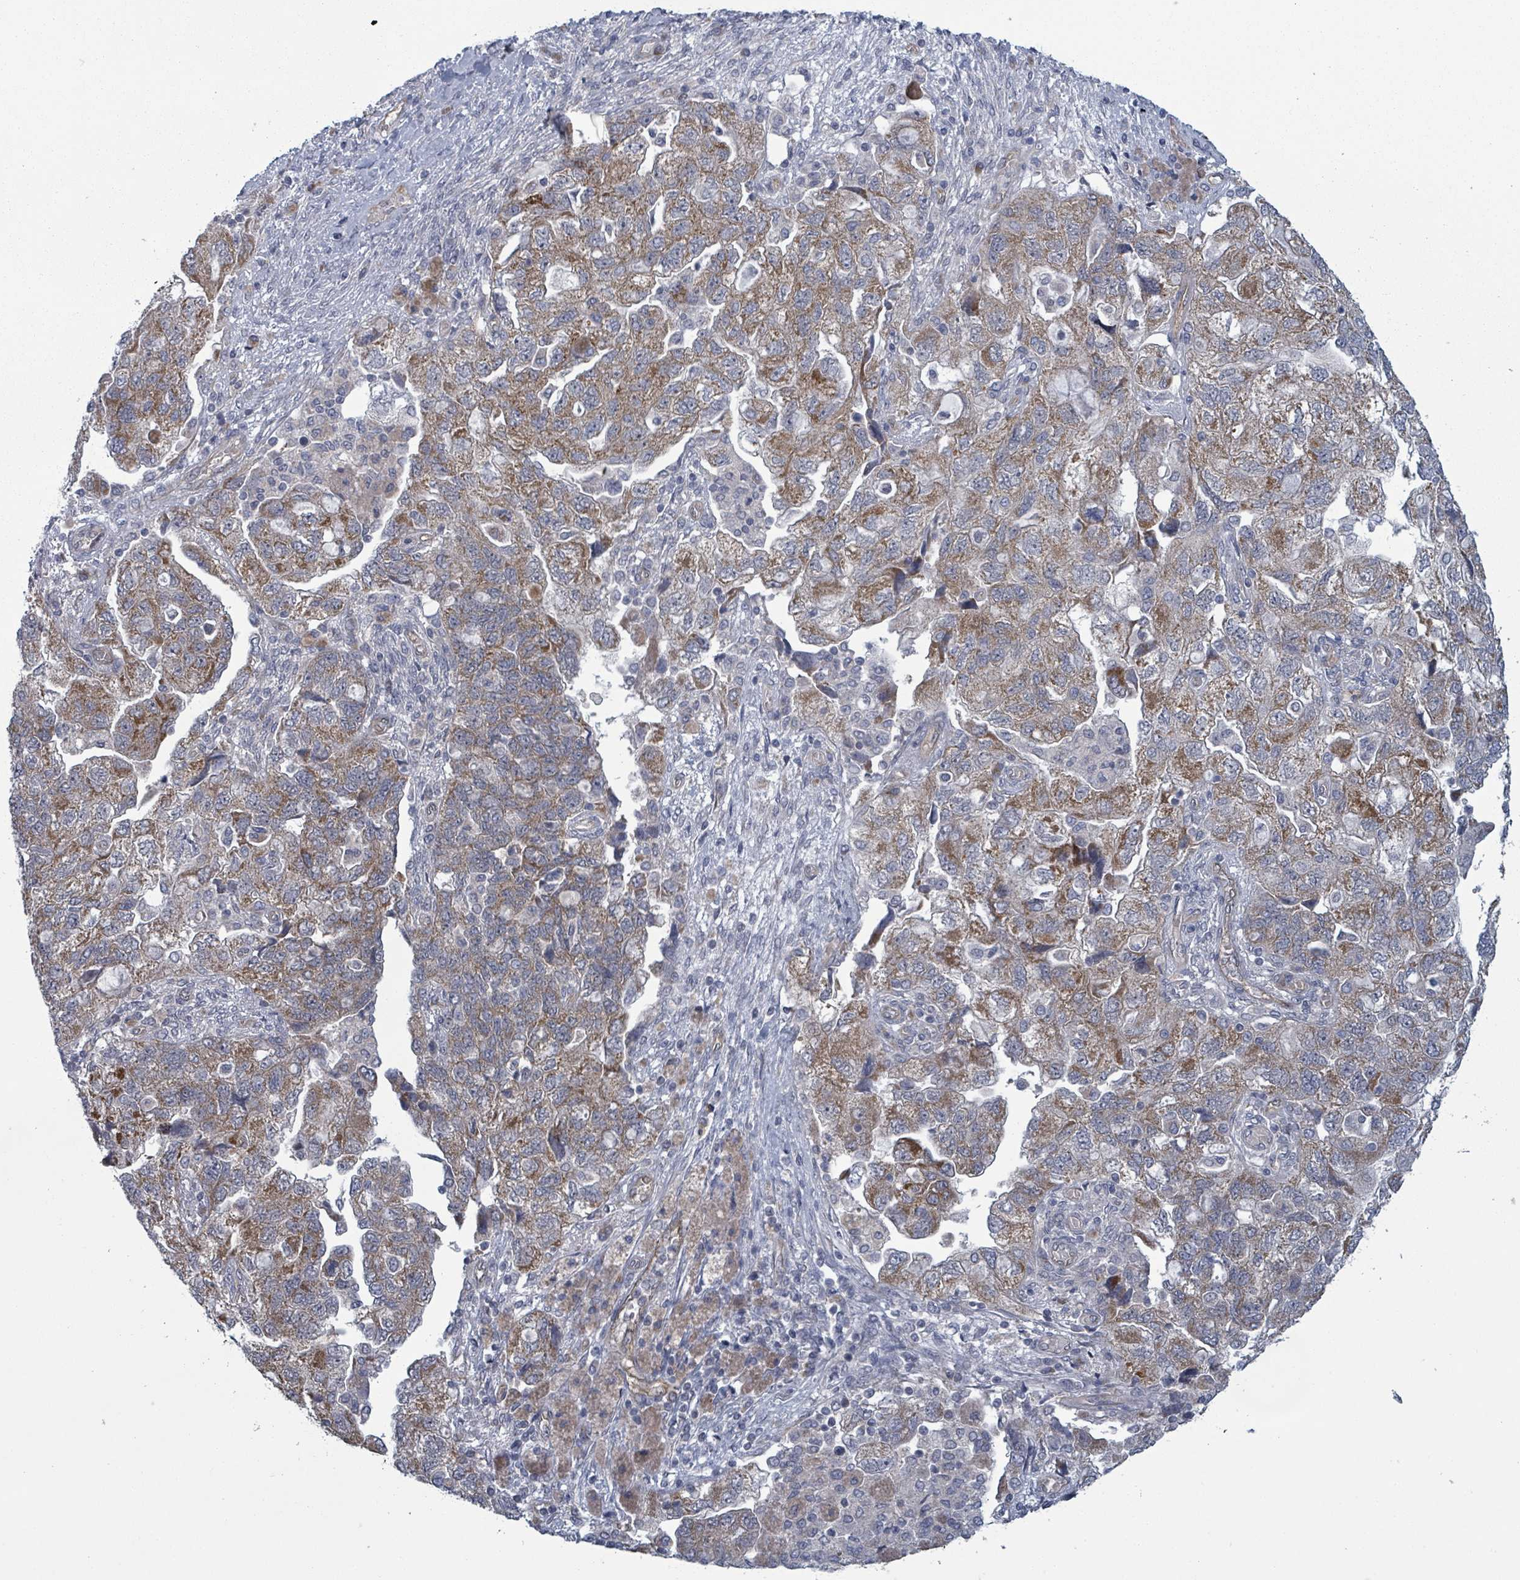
{"staining": {"intensity": "moderate", "quantity": ">75%", "location": "cytoplasmic/membranous"}, "tissue": "ovarian cancer", "cell_type": "Tumor cells", "image_type": "cancer", "snomed": [{"axis": "morphology", "description": "Carcinoma, NOS"}, {"axis": "morphology", "description": "Cystadenocarcinoma, serous, NOS"}, {"axis": "topography", "description": "Ovary"}], "caption": "The histopathology image exhibits immunohistochemical staining of ovarian carcinoma. There is moderate cytoplasmic/membranous positivity is appreciated in about >75% of tumor cells.", "gene": "FKBP1A", "patient": {"sex": "female", "age": 69}}